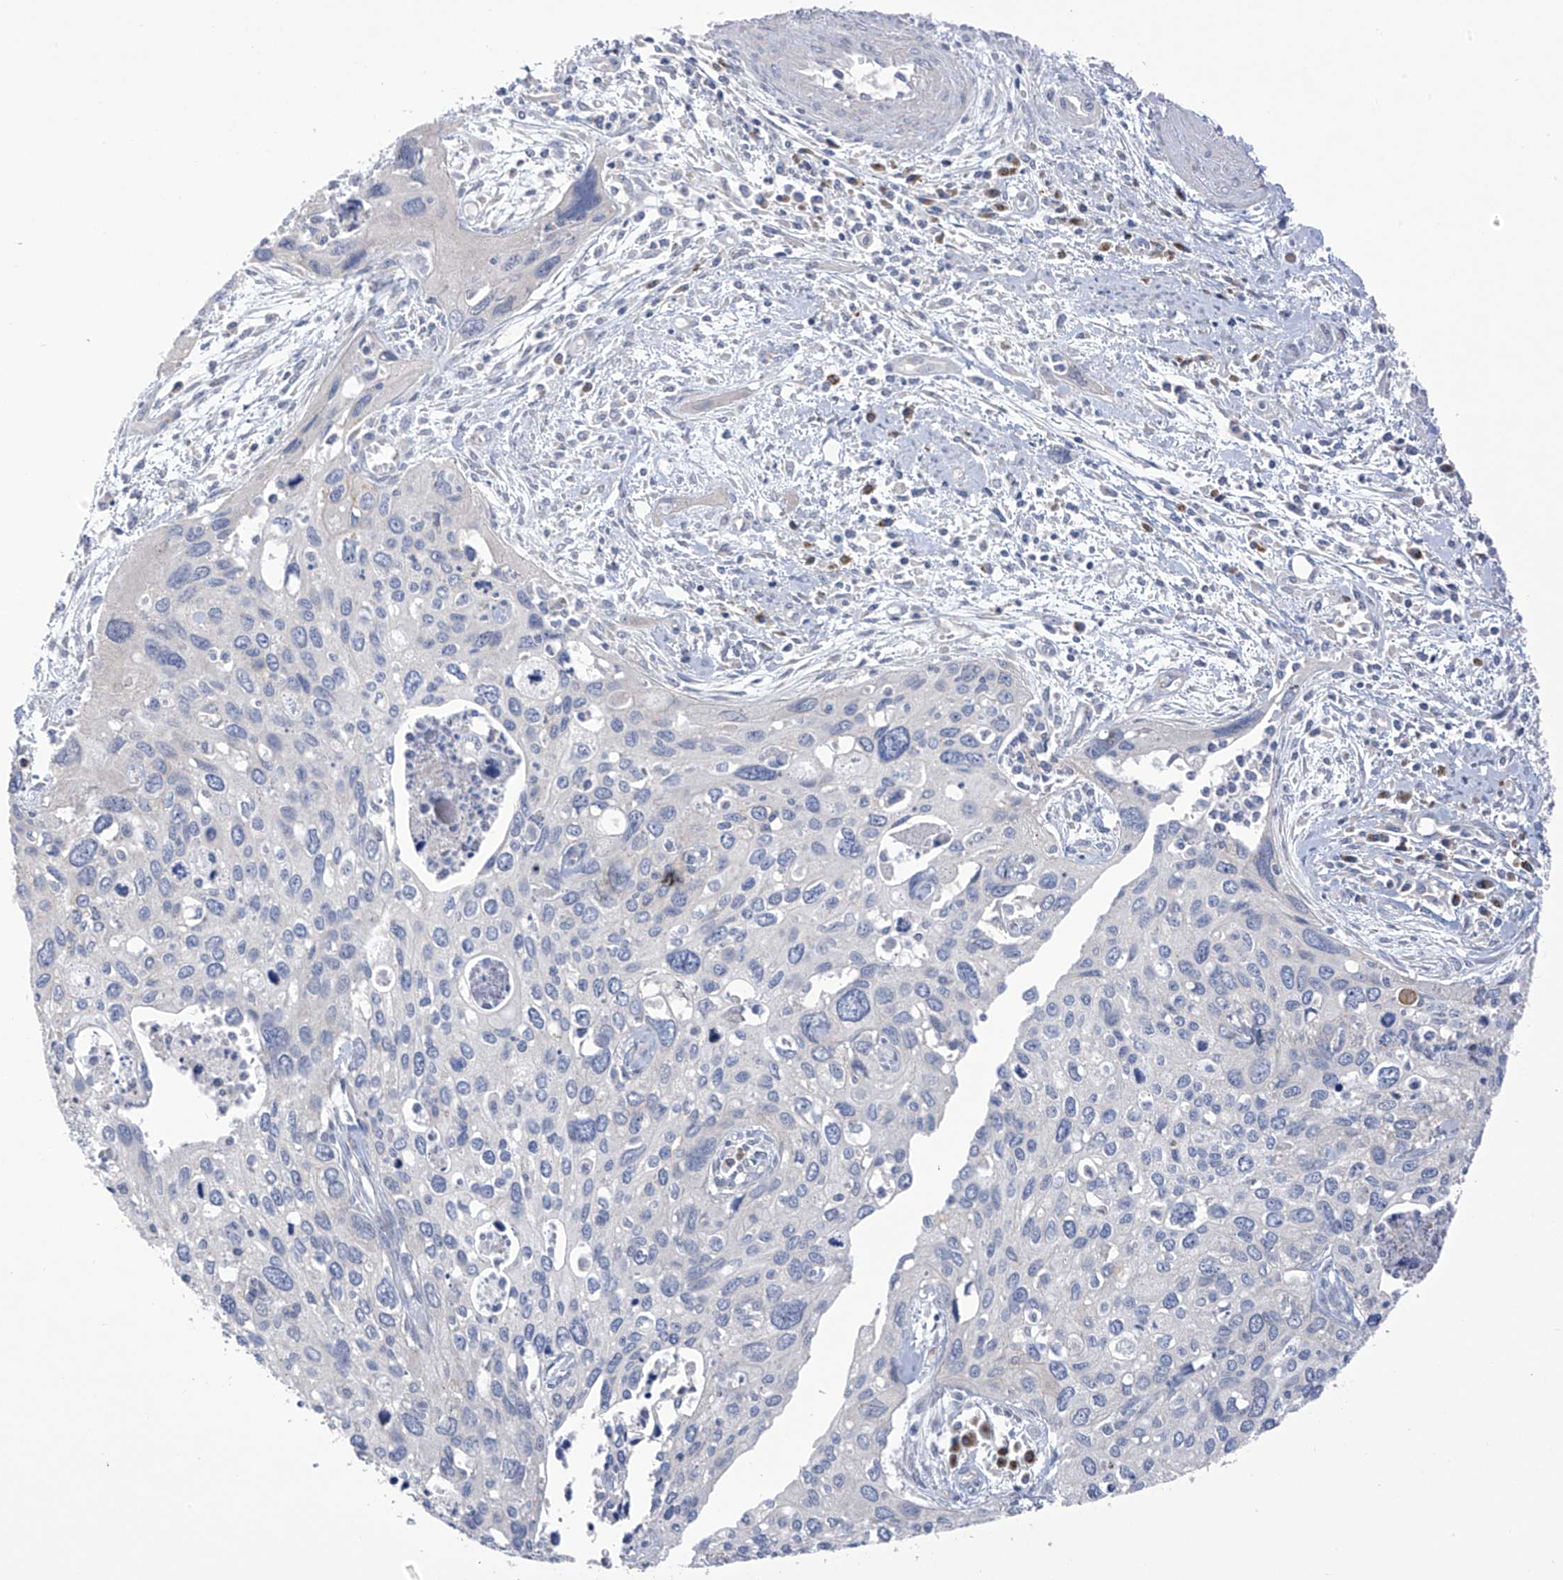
{"staining": {"intensity": "negative", "quantity": "none", "location": "none"}, "tissue": "cervical cancer", "cell_type": "Tumor cells", "image_type": "cancer", "snomed": [{"axis": "morphology", "description": "Squamous cell carcinoma, NOS"}, {"axis": "topography", "description": "Cervix"}], "caption": "DAB immunohistochemical staining of human squamous cell carcinoma (cervical) reveals no significant positivity in tumor cells.", "gene": "SLCO4A1", "patient": {"sex": "female", "age": 55}}